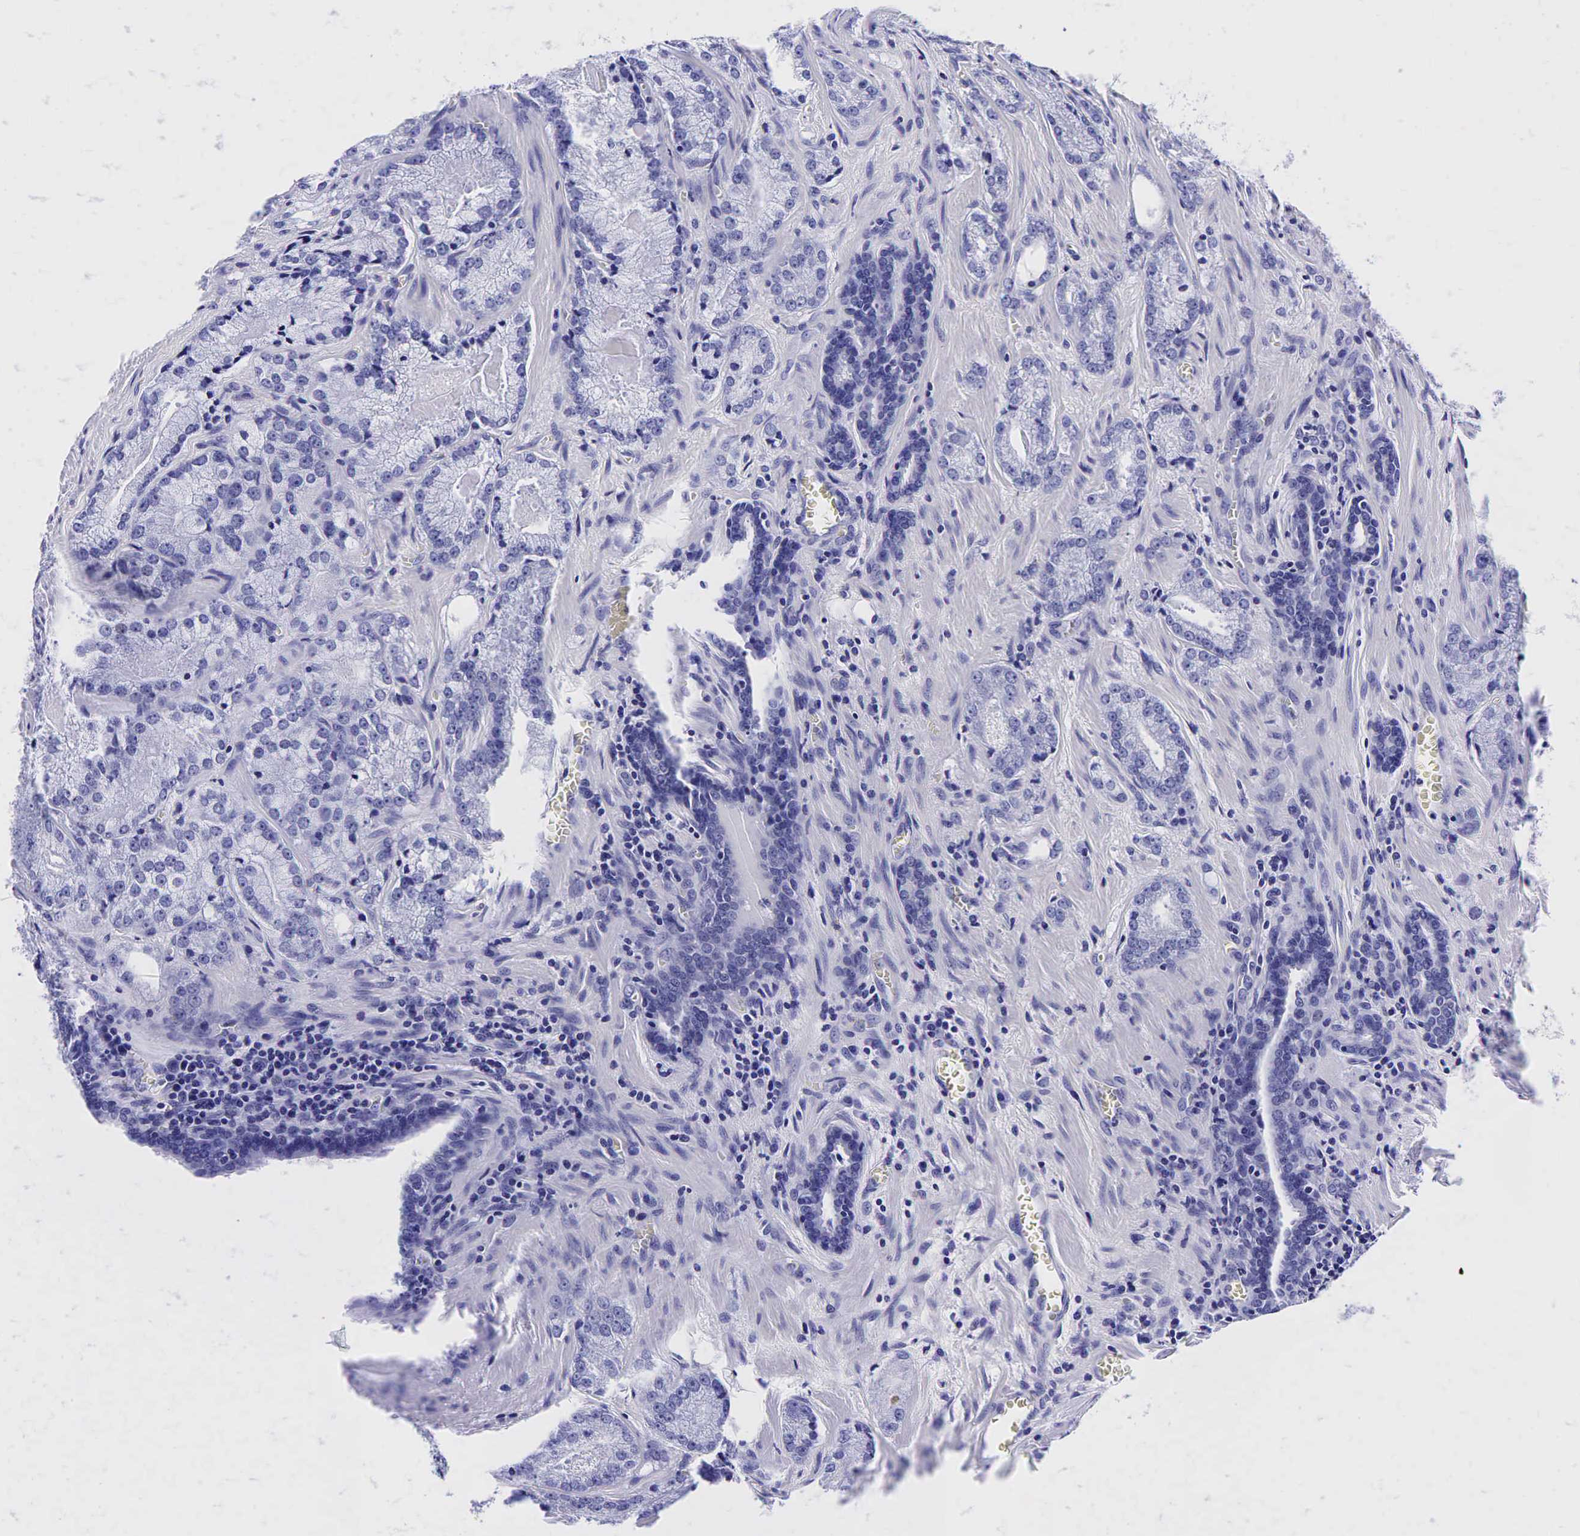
{"staining": {"intensity": "negative", "quantity": "none", "location": "none"}, "tissue": "prostate cancer", "cell_type": "Tumor cells", "image_type": "cancer", "snomed": [{"axis": "morphology", "description": "Adenocarcinoma, Medium grade"}, {"axis": "topography", "description": "Prostate"}], "caption": "An immunohistochemistry (IHC) histopathology image of medium-grade adenocarcinoma (prostate) is shown. There is no staining in tumor cells of medium-grade adenocarcinoma (prostate).", "gene": "GCG", "patient": {"sex": "male", "age": 68}}